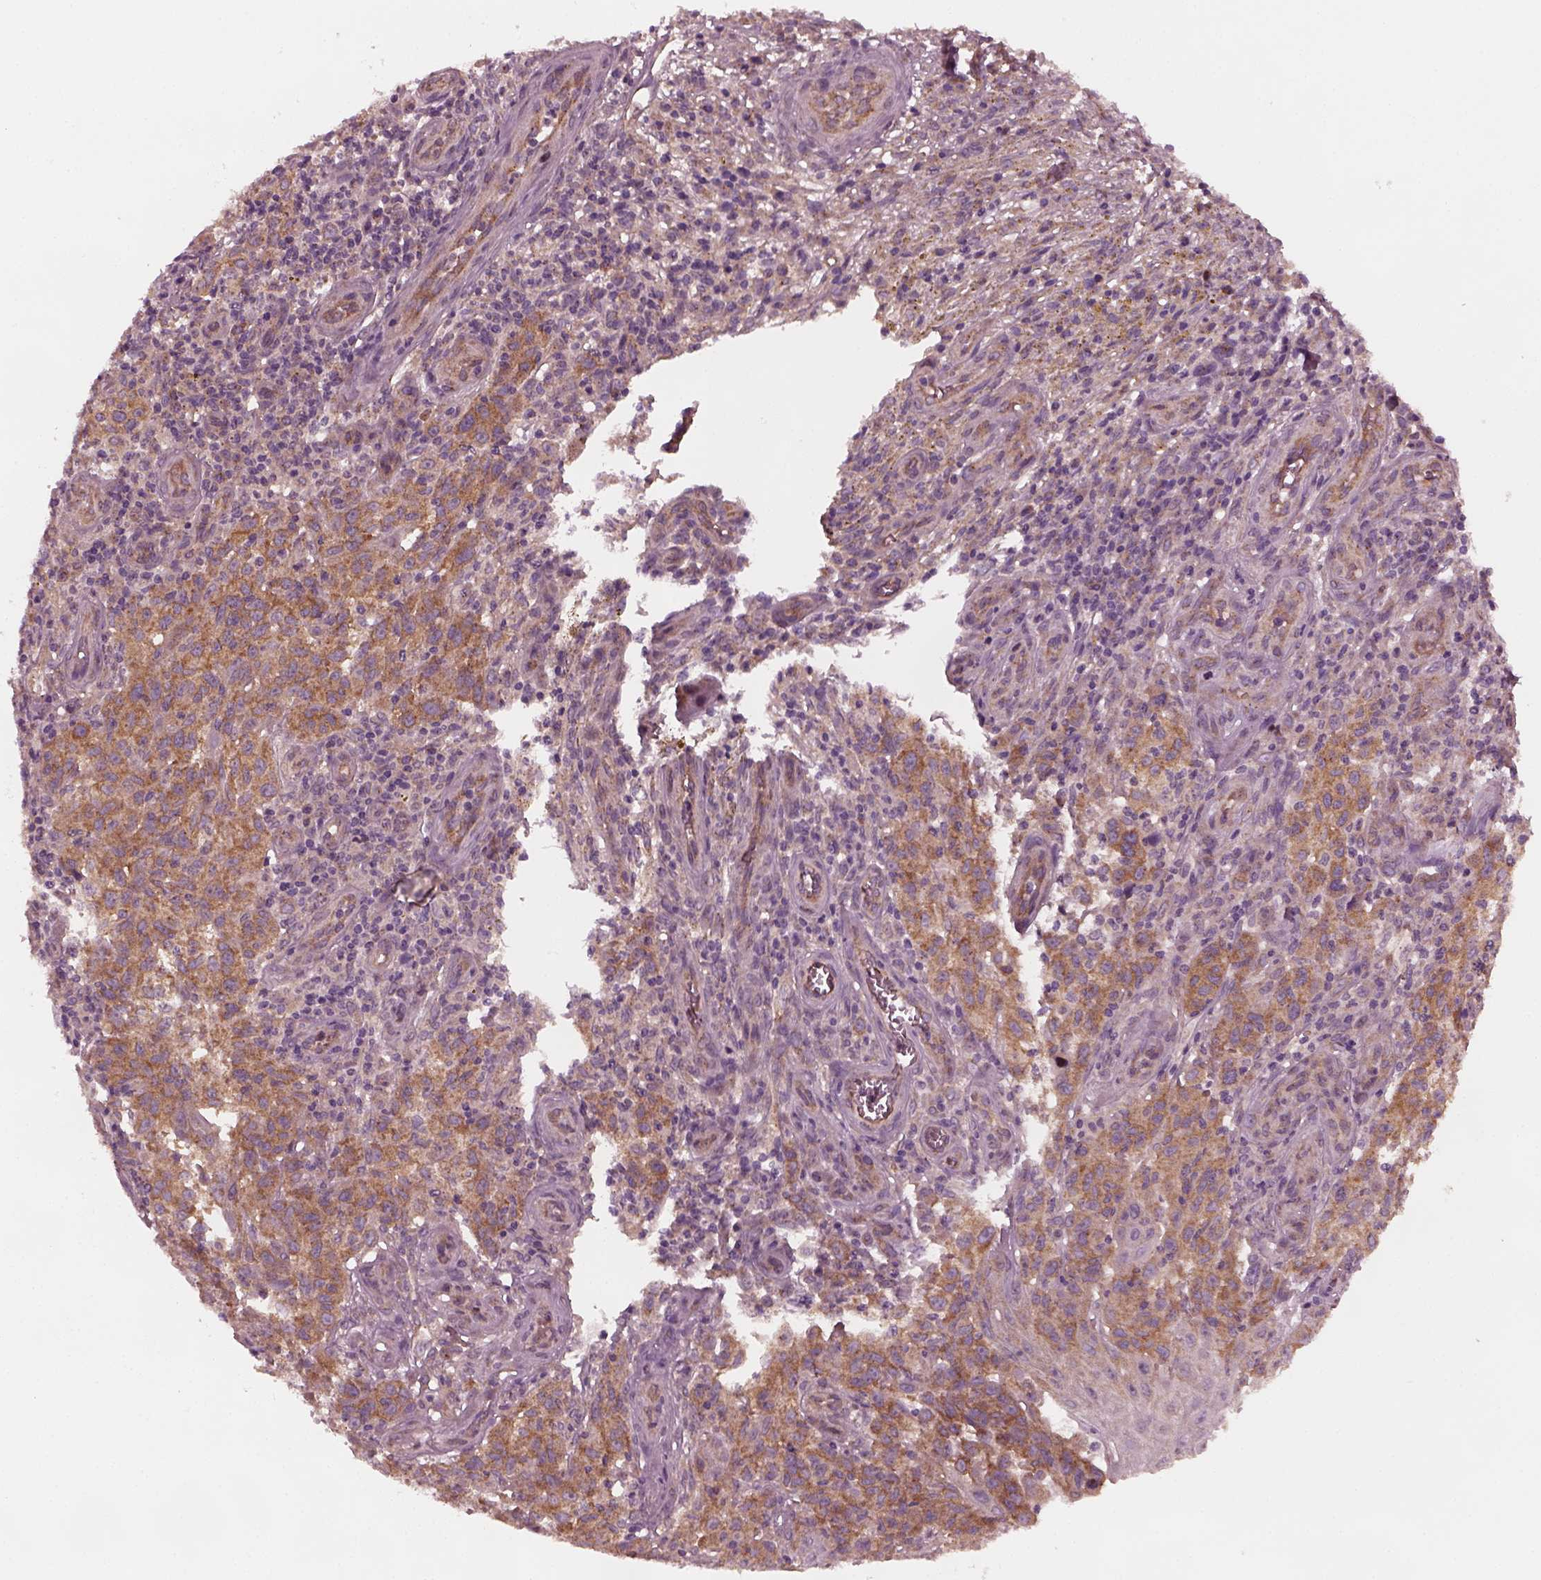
{"staining": {"intensity": "moderate", "quantity": ">75%", "location": "cytoplasmic/membranous"}, "tissue": "melanoma", "cell_type": "Tumor cells", "image_type": "cancer", "snomed": [{"axis": "morphology", "description": "Malignant melanoma, NOS"}, {"axis": "topography", "description": "Skin"}], "caption": "The photomicrograph reveals staining of malignant melanoma, revealing moderate cytoplasmic/membranous protein expression (brown color) within tumor cells. The protein is stained brown, and the nuclei are stained in blue (DAB (3,3'-diaminobenzidine) IHC with brightfield microscopy, high magnification).", "gene": "TUBG1", "patient": {"sex": "female", "age": 53}}